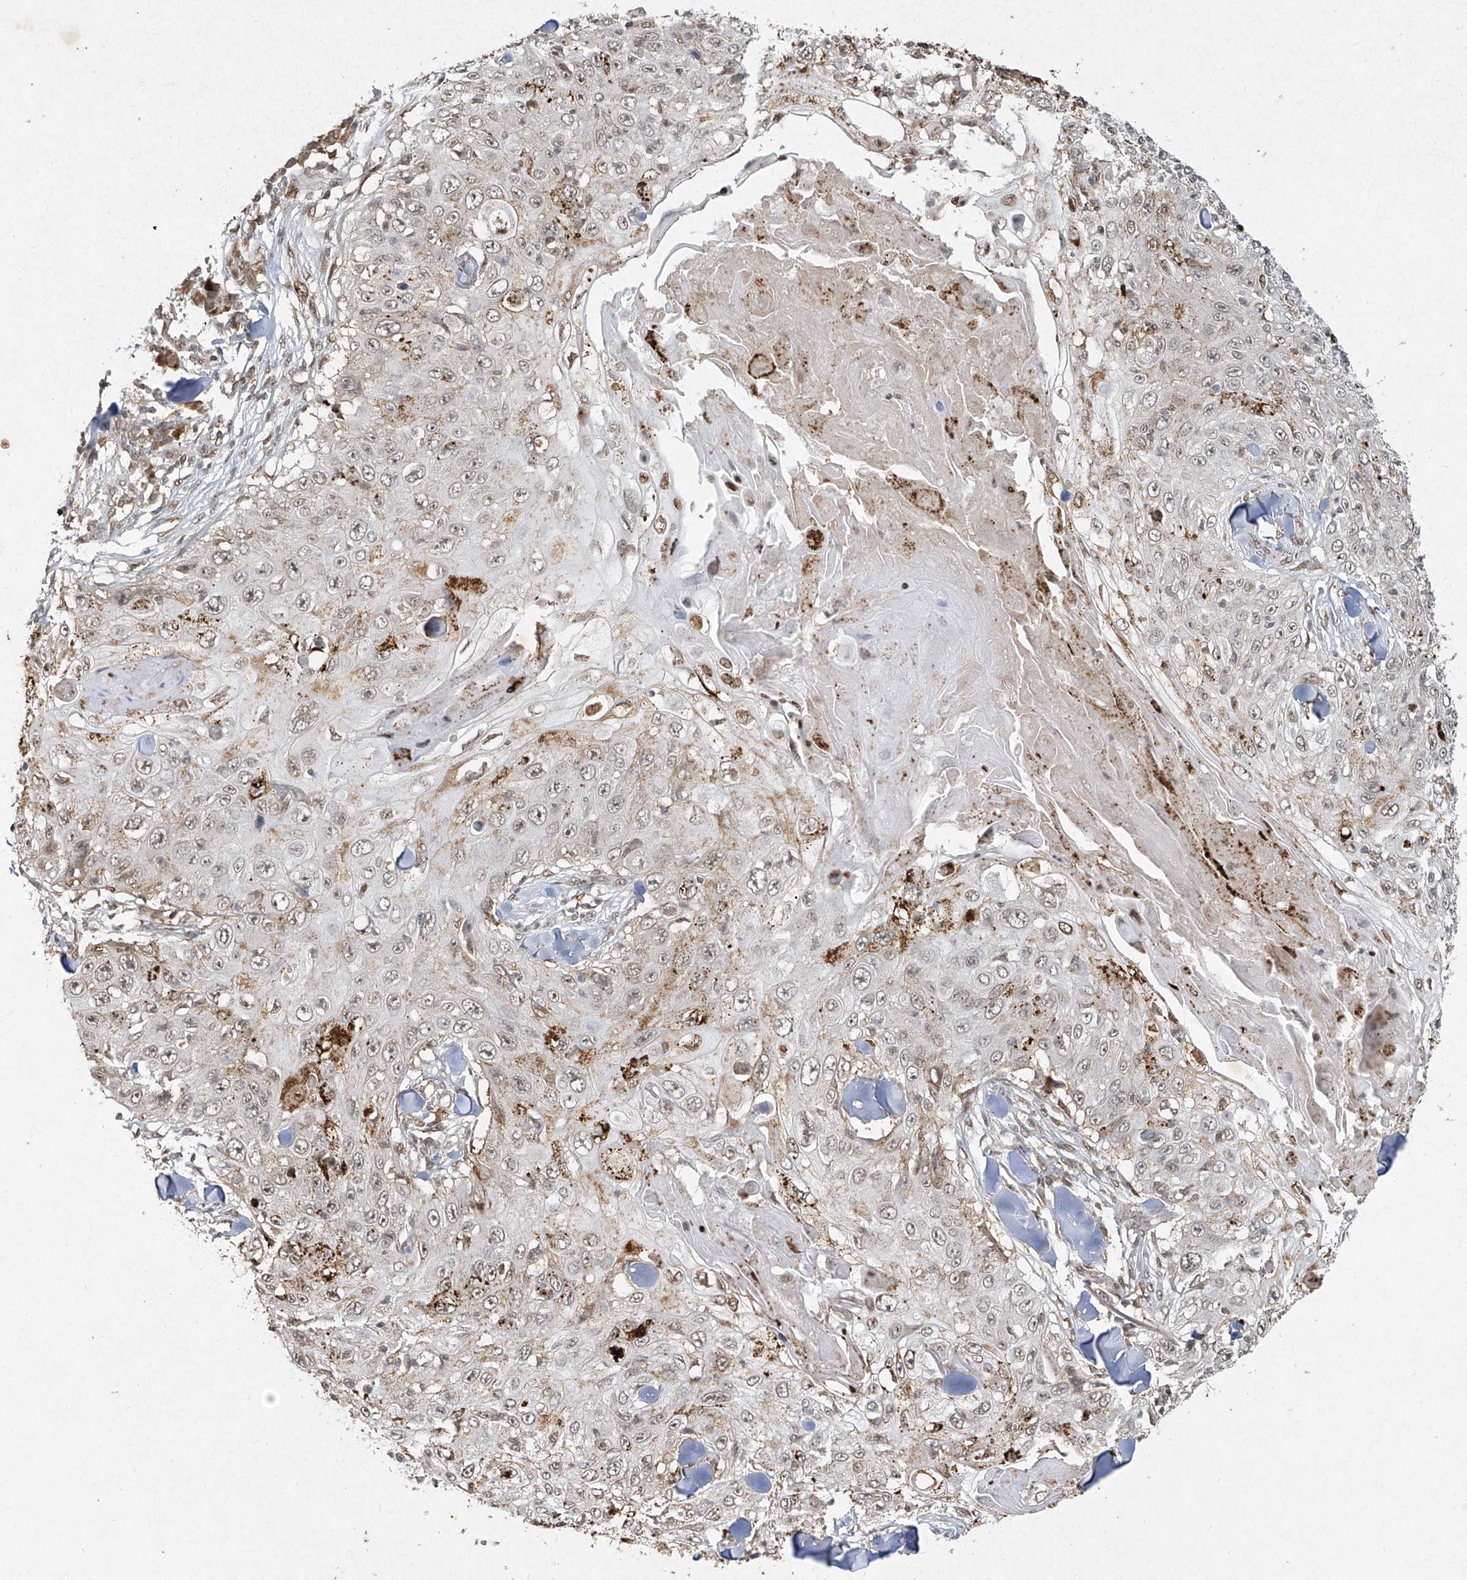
{"staining": {"intensity": "weak", "quantity": "<25%", "location": "cytoplasmic/membranous,nuclear"}, "tissue": "skin cancer", "cell_type": "Tumor cells", "image_type": "cancer", "snomed": [{"axis": "morphology", "description": "Squamous cell carcinoma, NOS"}, {"axis": "topography", "description": "Skin"}], "caption": "Squamous cell carcinoma (skin) was stained to show a protein in brown. There is no significant expression in tumor cells.", "gene": "ATRIP", "patient": {"sex": "male", "age": 86}}